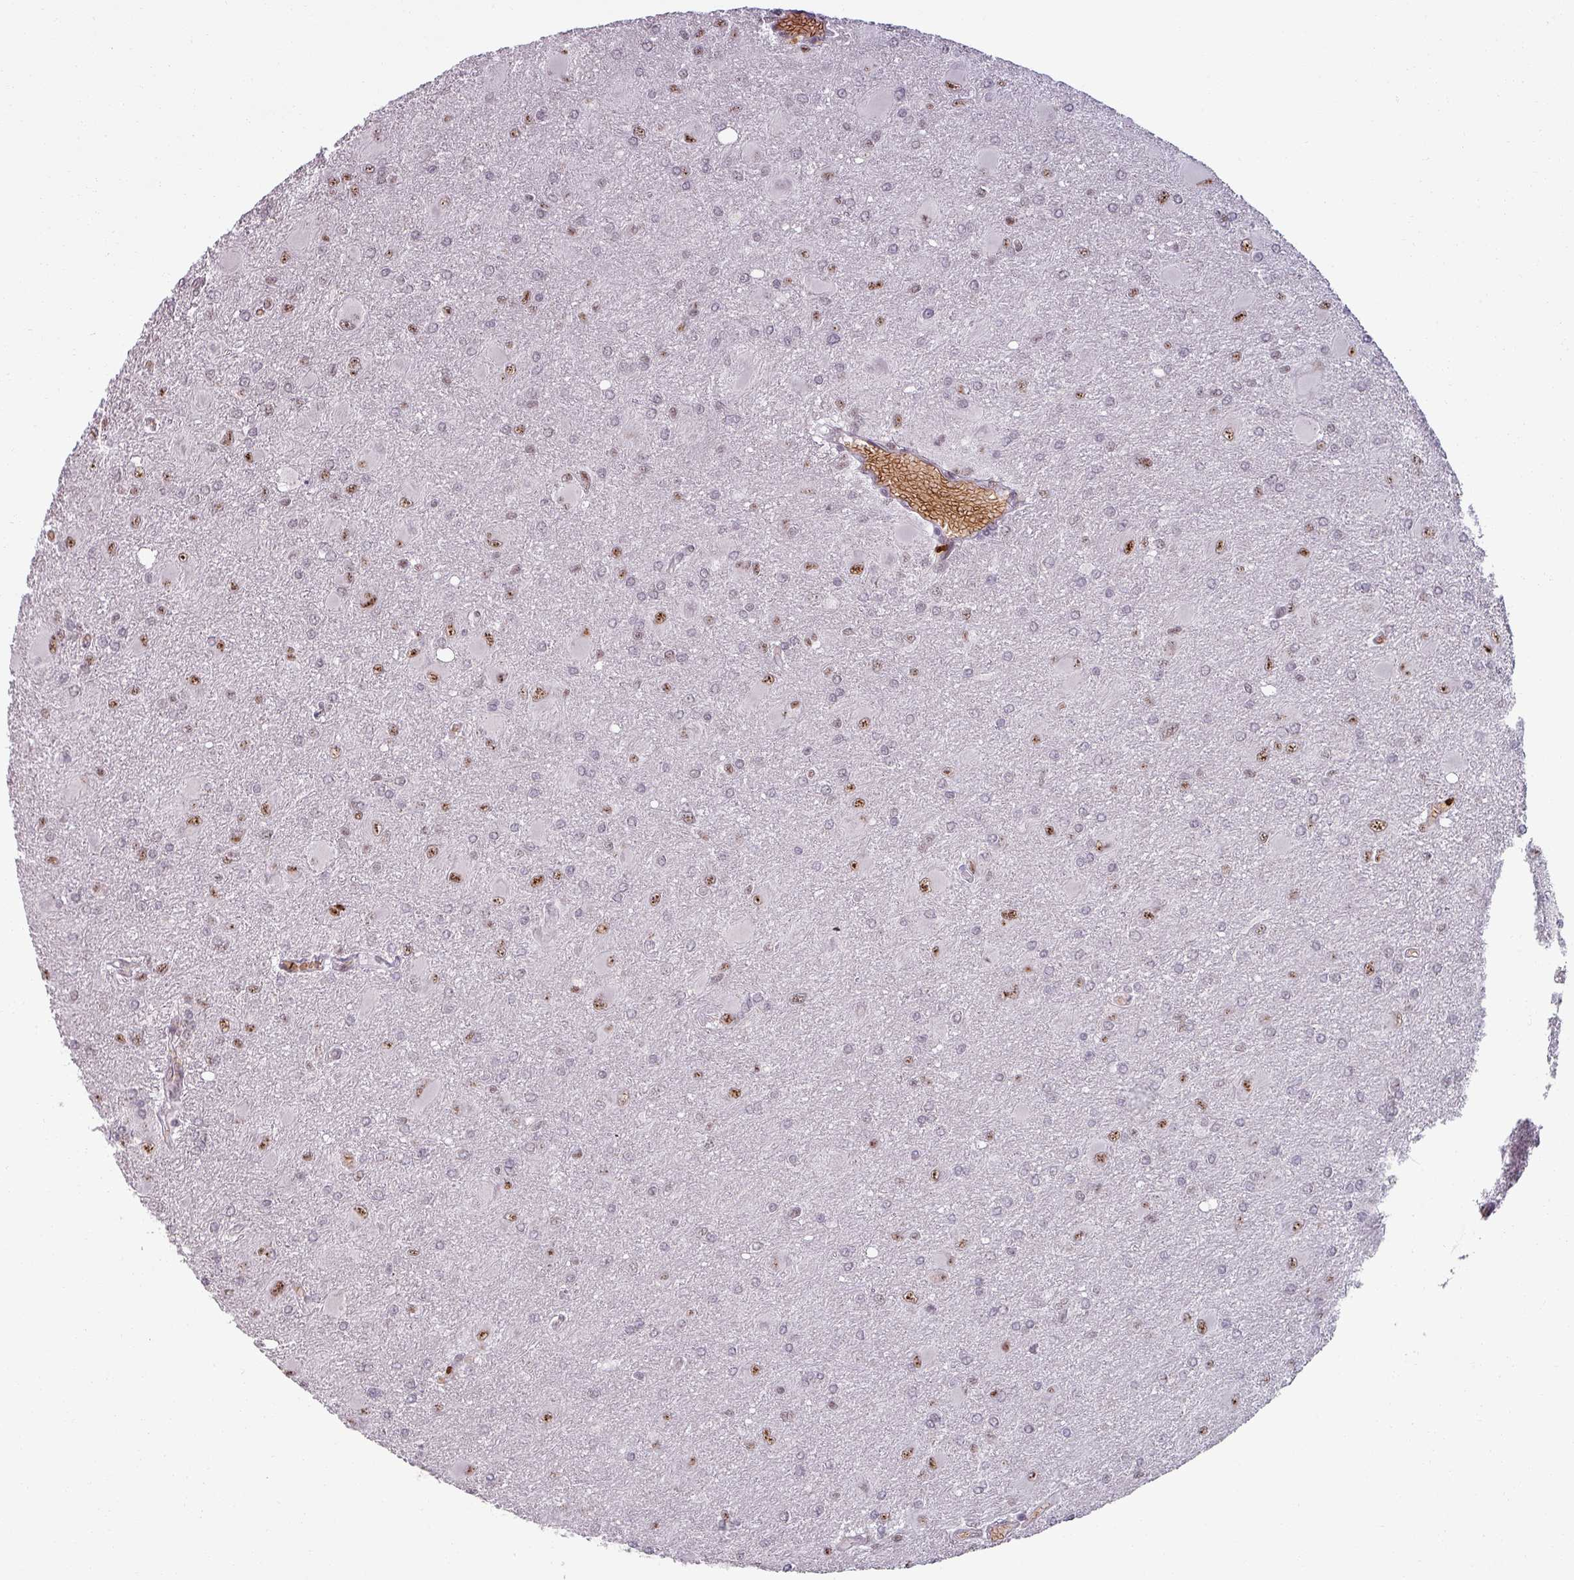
{"staining": {"intensity": "moderate", "quantity": "<25%", "location": "nuclear"}, "tissue": "glioma", "cell_type": "Tumor cells", "image_type": "cancer", "snomed": [{"axis": "morphology", "description": "Glioma, malignant, High grade"}, {"axis": "topography", "description": "Brain"}], "caption": "Protein staining displays moderate nuclear expression in approximately <25% of tumor cells in malignant glioma (high-grade). (brown staining indicates protein expression, while blue staining denotes nuclei).", "gene": "NCOR1", "patient": {"sex": "male", "age": 67}}